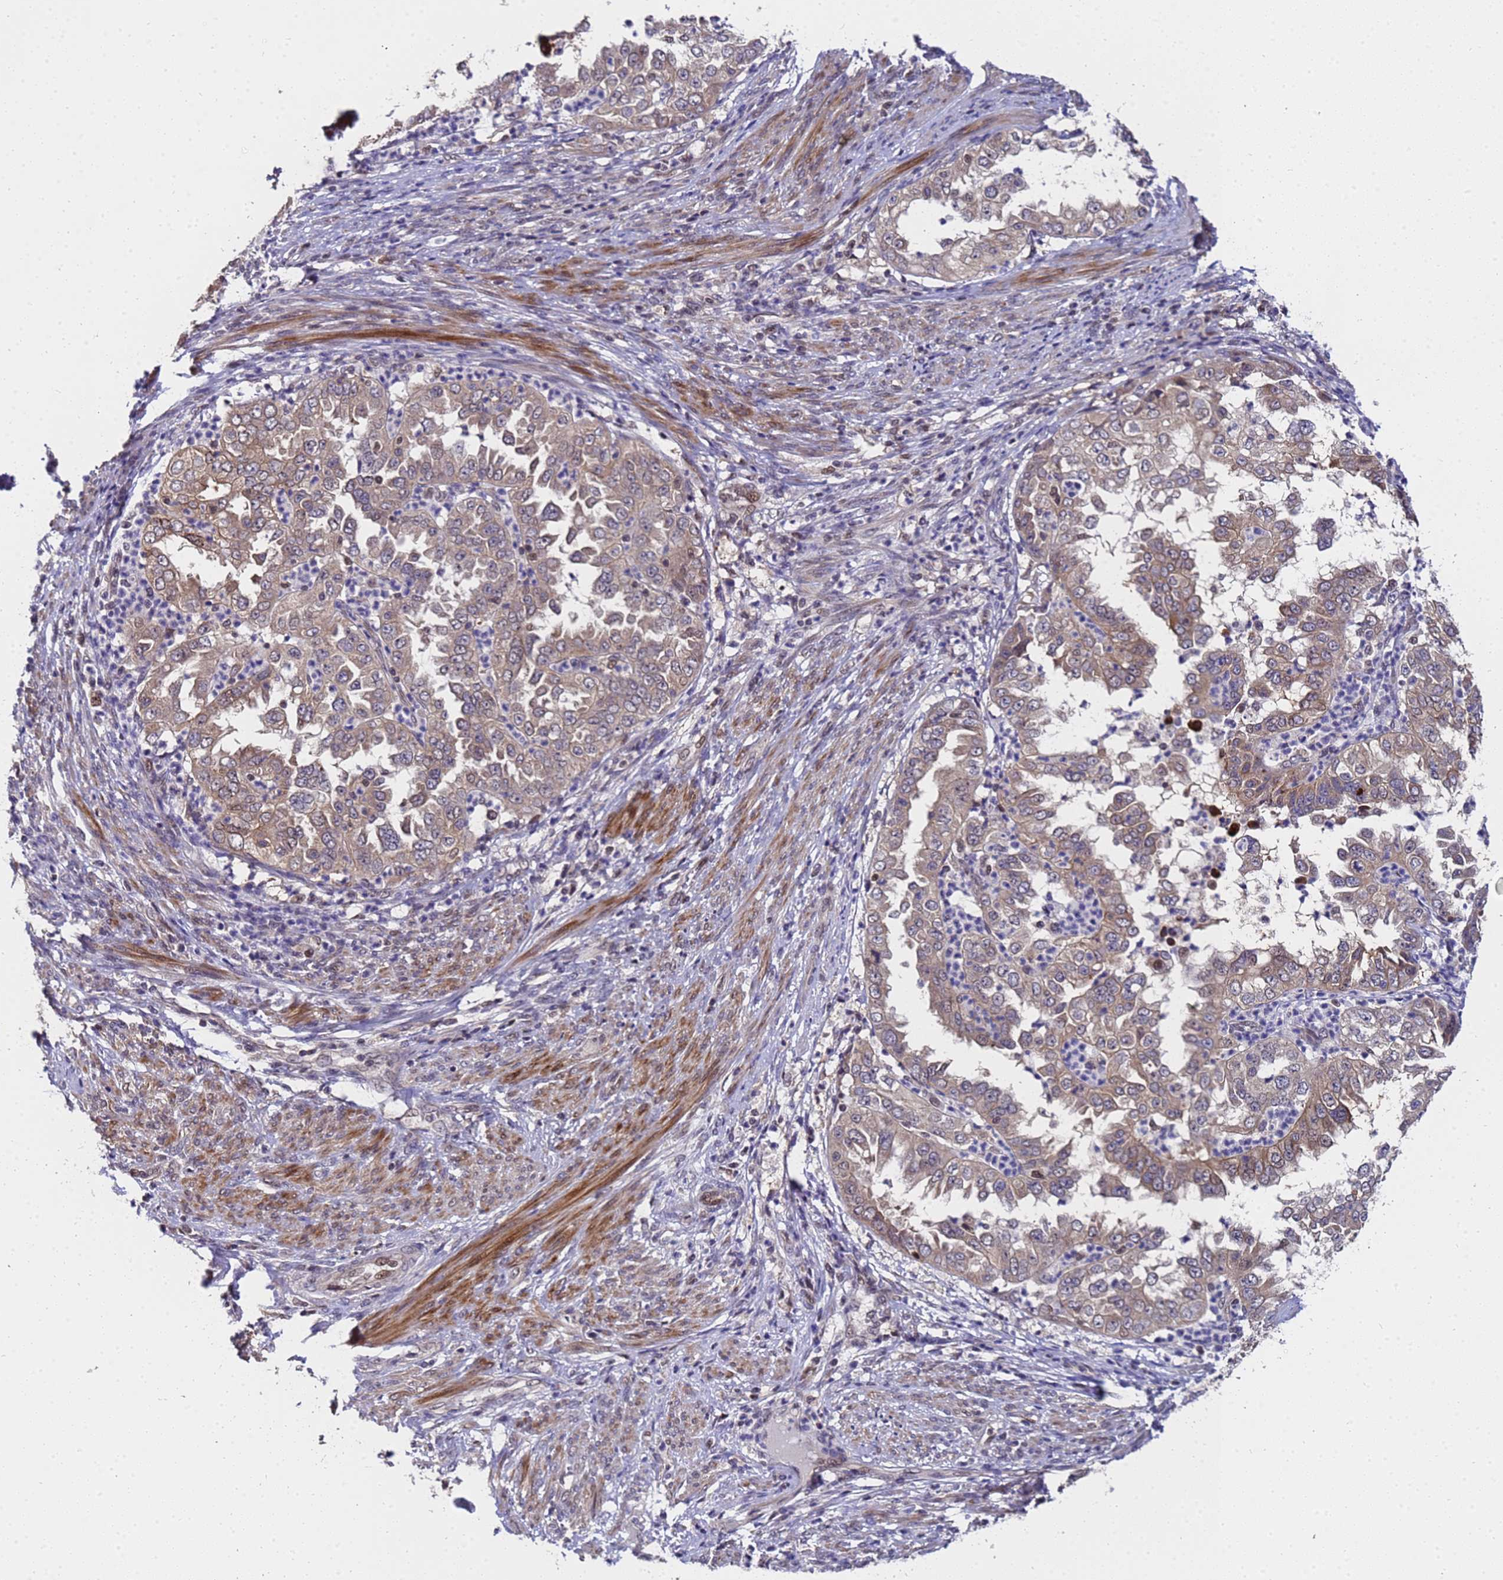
{"staining": {"intensity": "moderate", "quantity": "25%-75%", "location": "cytoplasmic/membranous"}, "tissue": "endometrial cancer", "cell_type": "Tumor cells", "image_type": "cancer", "snomed": [{"axis": "morphology", "description": "Adenocarcinoma, NOS"}, {"axis": "topography", "description": "Endometrium"}], "caption": "Immunohistochemistry (IHC) staining of endometrial cancer, which exhibits medium levels of moderate cytoplasmic/membranous positivity in about 25%-75% of tumor cells indicating moderate cytoplasmic/membranous protein positivity. The staining was performed using DAB (3,3'-diaminobenzidine) (brown) for protein detection and nuclei were counterstained in hematoxylin (blue).", "gene": "ANAPC13", "patient": {"sex": "female", "age": 85}}